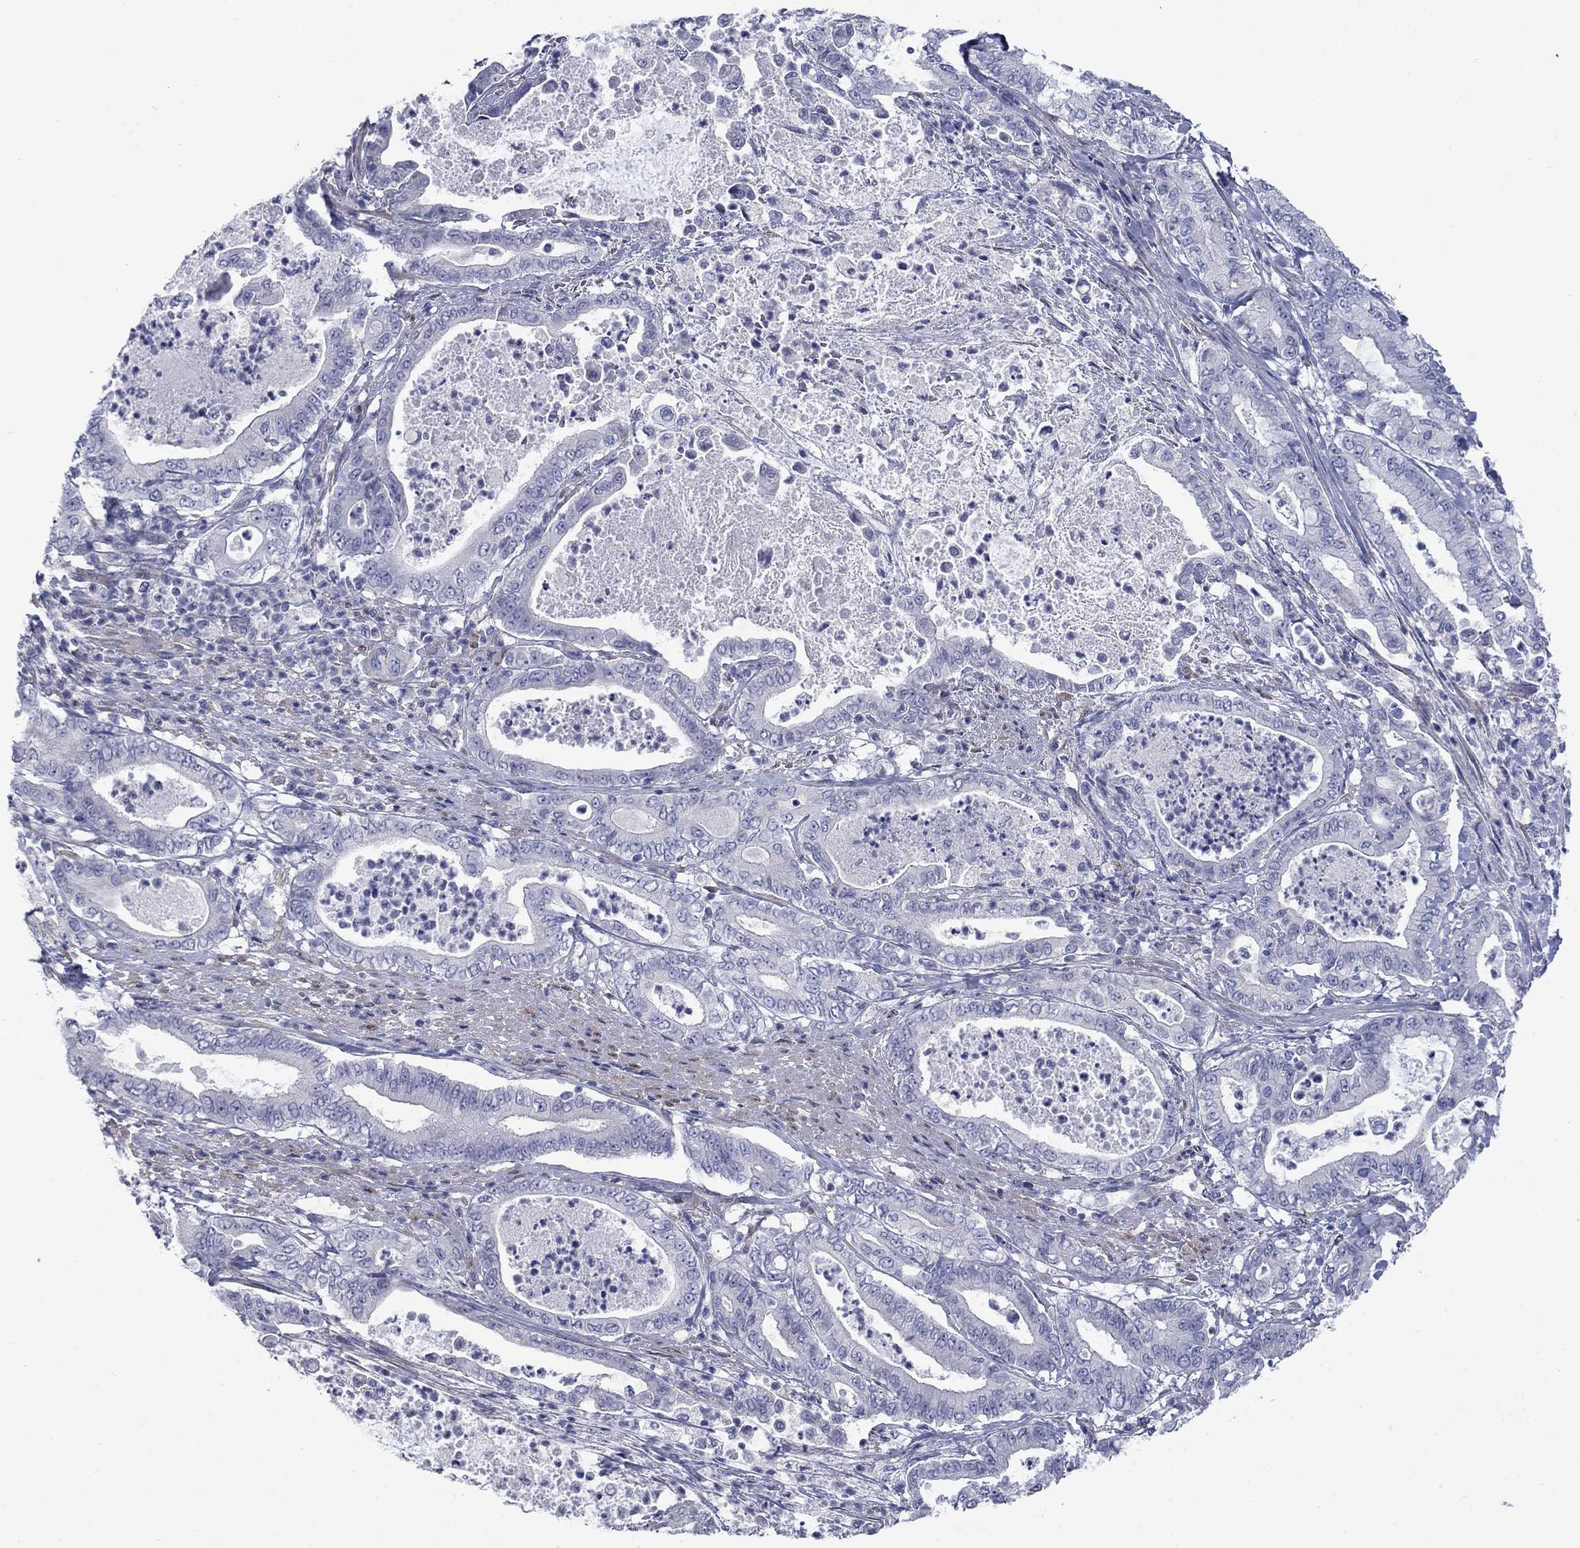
{"staining": {"intensity": "negative", "quantity": "none", "location": "none"}, "tissue": "pancreatic cancer", "cell_type": "Tumor cells", "image_type": "cancer", "snomed": [{"axis": "morphology", "description": "Adenocarcinoma, NOS"}, {"axis": "topography", "description": "Pancreas"}], "caption": "Immunohistochemistry (IHC) micrograph of human pancreatic adenocarcinoma stained for a protein (brown), which reveals no positivity in tumor cells. (Immunohistochemistry, brightfield microscopy, high magnification).", "gene": "FXR1", "patient": {"sex": "male", "age": 71}}